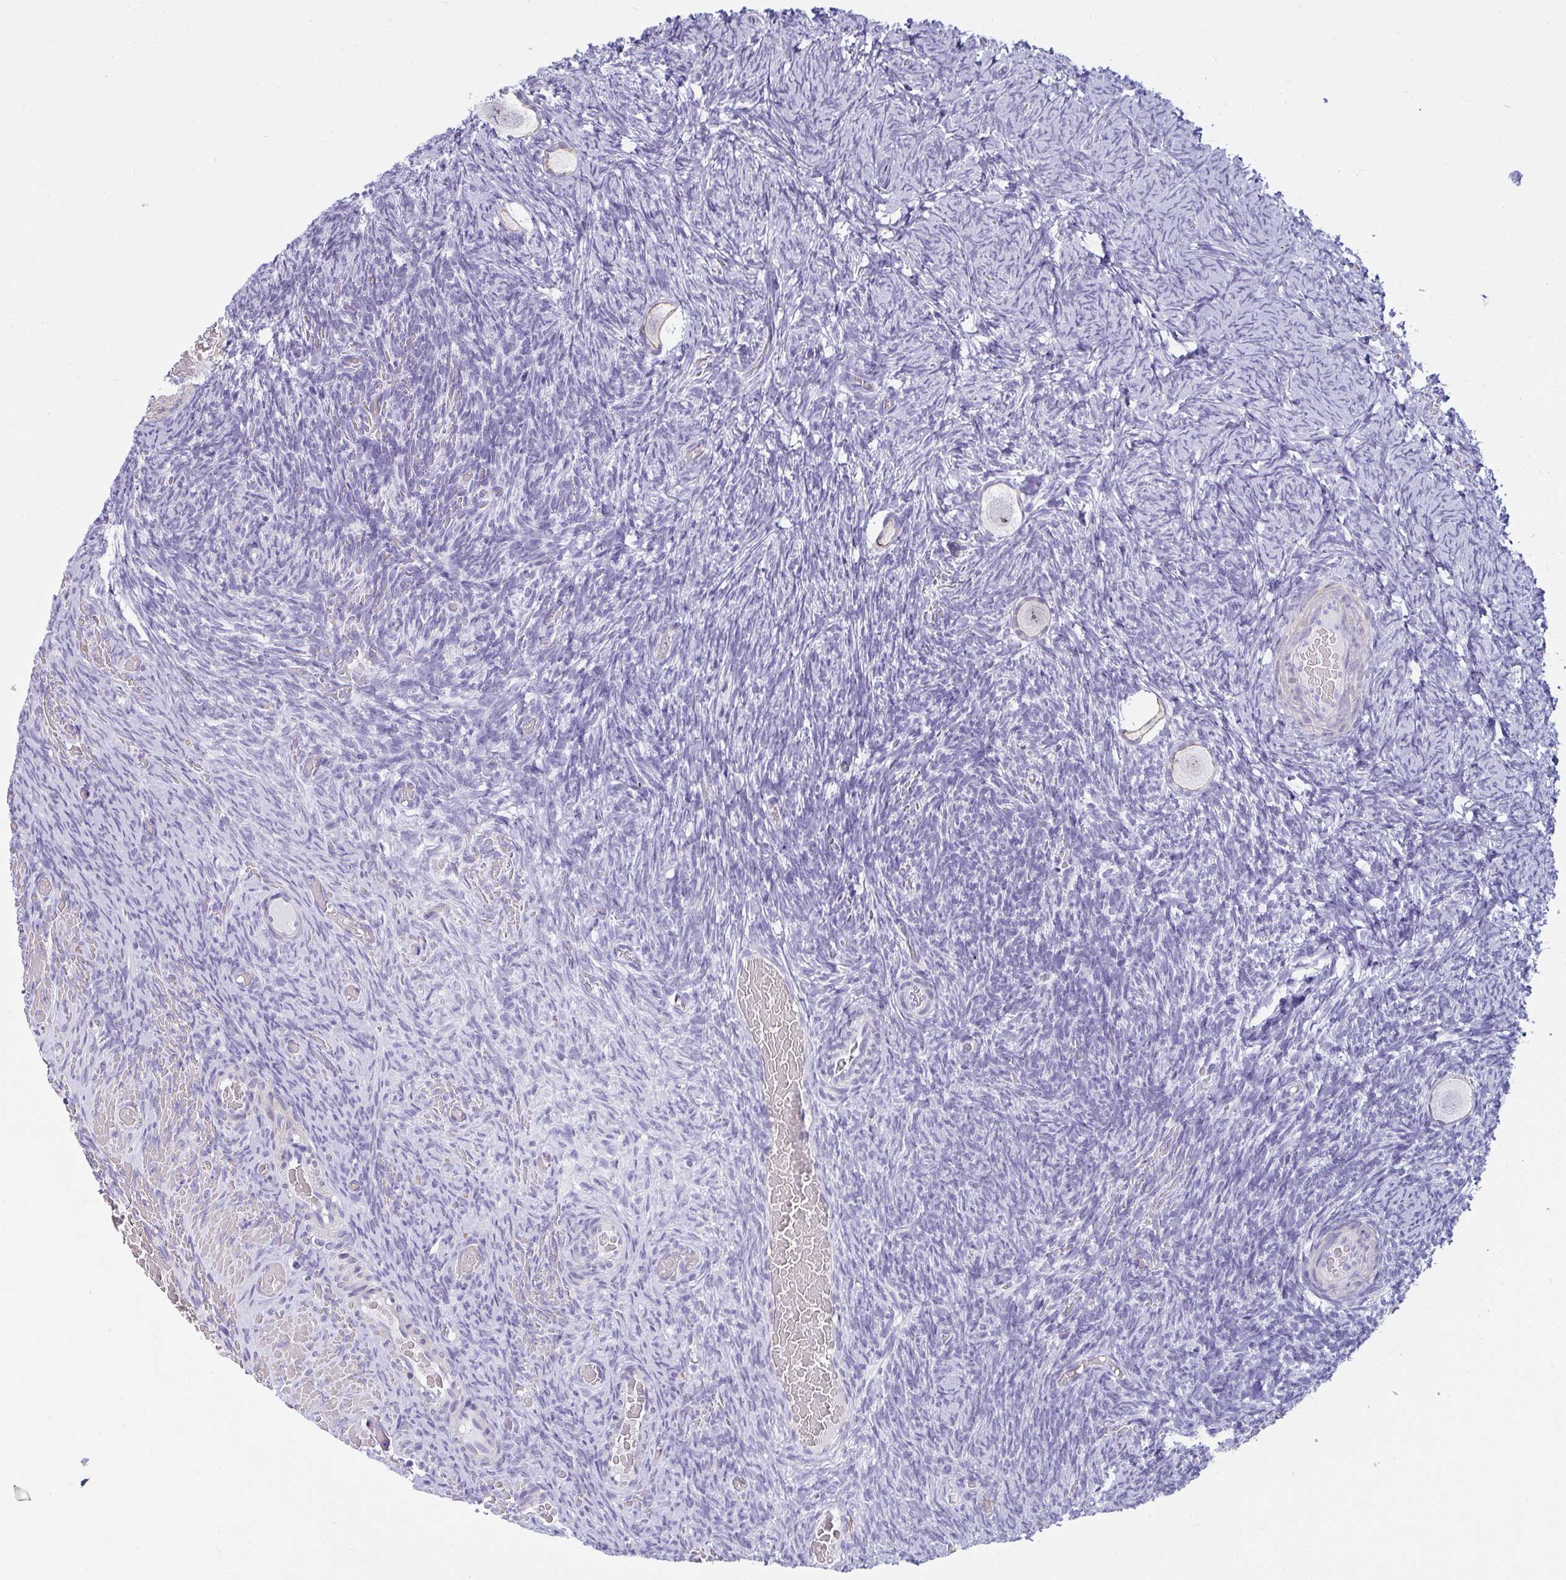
{"staining": {"intensity": "negative", "quantity": "none", "location": "none"}, "tissue": "ovary", "cell_type": "Follicle cells", "image_type": "normal", "snomed": [{"axis": "morphology", "description": "Normal tissue, NOS"}, {"axis": "topography", "description": "Ovary"}], "caption": "This image is of normal ovary stained with immunohistochemistry to label a protein in brown with the nuclei are counter-stained blue. There is no expression in follicle cells.", "gene": "SUZ12", "patient": {"sex": "female", "age": 34}}